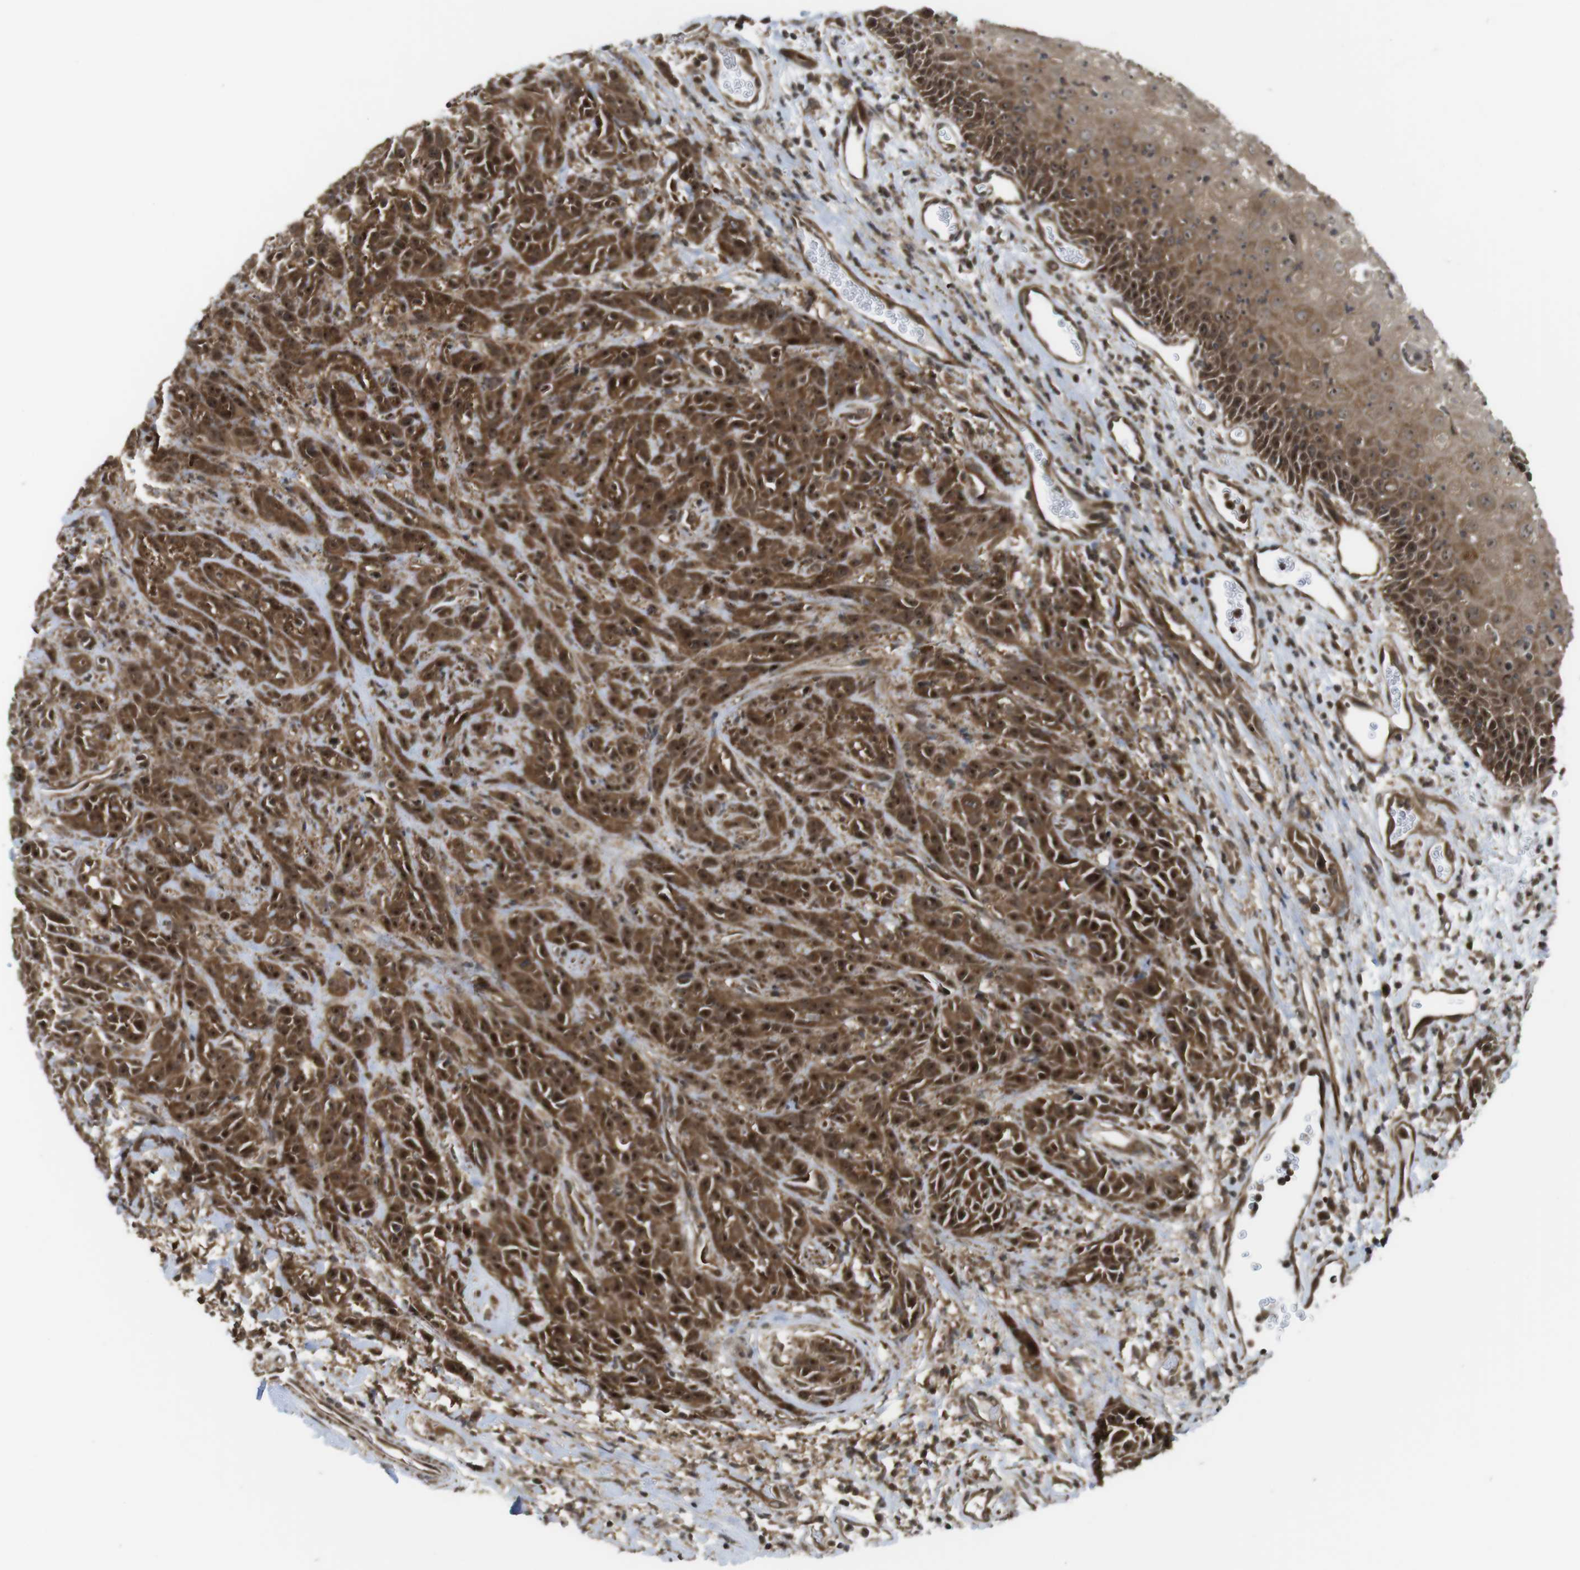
{"staining": {"intensity": "strong", "quantity": ">75%", "location": "cytoplasmic/membranous,nuclear"}, "tissue": "head and neck cancer", "cell_type": "Tumor cells", "image_type": "cancer", "snomed": [{"axis": "morphology", "description": "Normal tissue, NOS"}, {"axis": "morphology", "description": "Squamous cell carcinoma, NOS"}, {"axis": "topography", "description": "Cartilage tissue"}, {"axis": "topography", "description": "Head-Neck"}], "caption": "Human squamous cell carcinoma (head and neck) stained with a brown dye demonstrates strong cytoplasmic/membranous and nuclear positive positivity in about >75% of tumor cells.", "gene": "CC2D1A", "patient": {"sex": "male", "age": 62}}